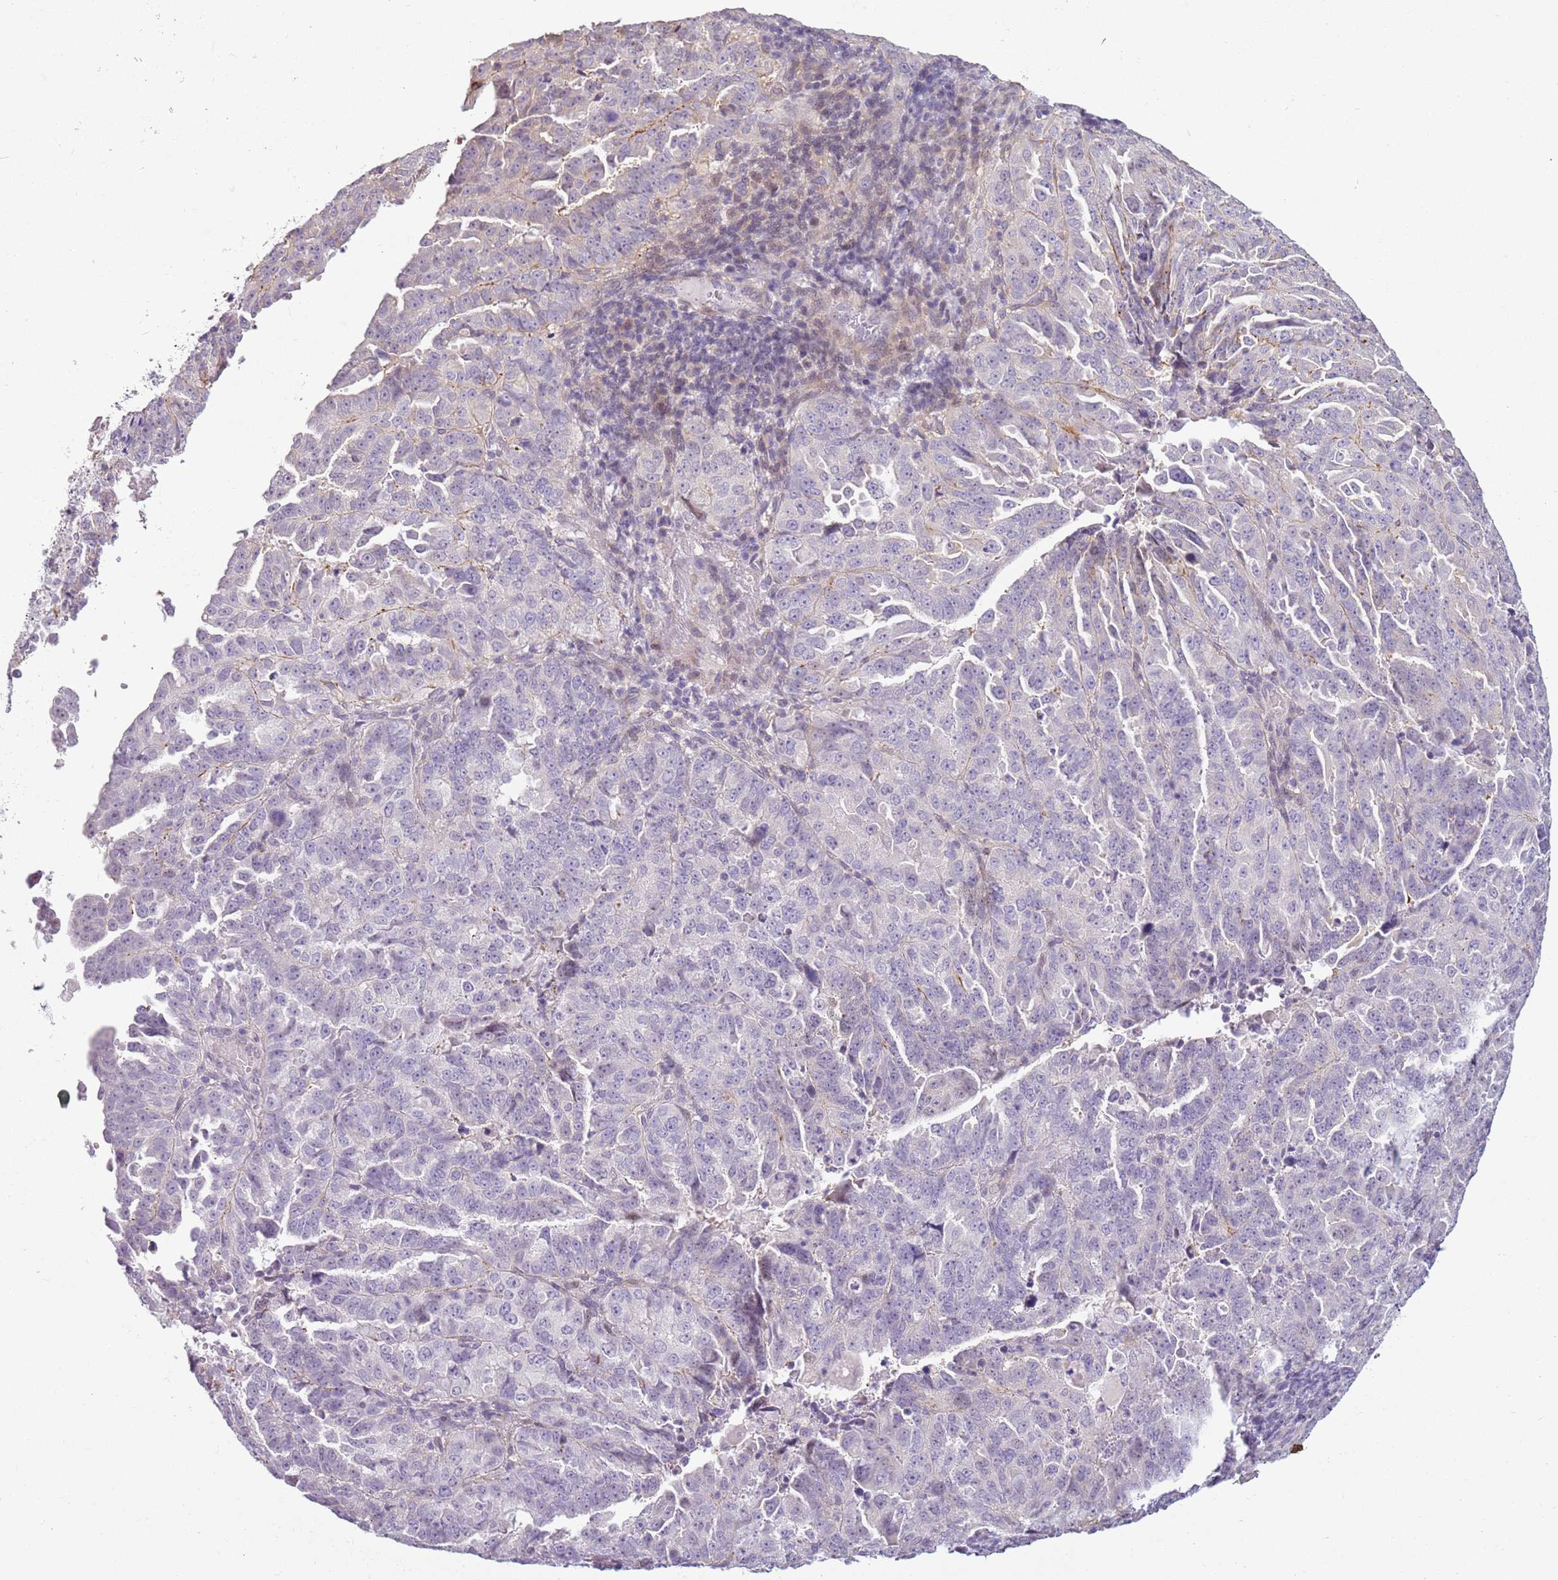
{"staining": {"intensity": "negative", "quantity": "none", "location": "none"}, "tissue": "endometrial cancer", "cell_type": "Tumor cells", "image_type": "cancer", "snomed": [{"axis": "morphology", "description": "Adenocarcinoma, NOS"}, {"axis": "topography", "description": "Endometrium"}], "caption": "Tumor cells show no significant protein staining in adenocarcinoma (endometrial).", "gene": "DEFB116", "patient": {"sex": "female", "age": 65}}